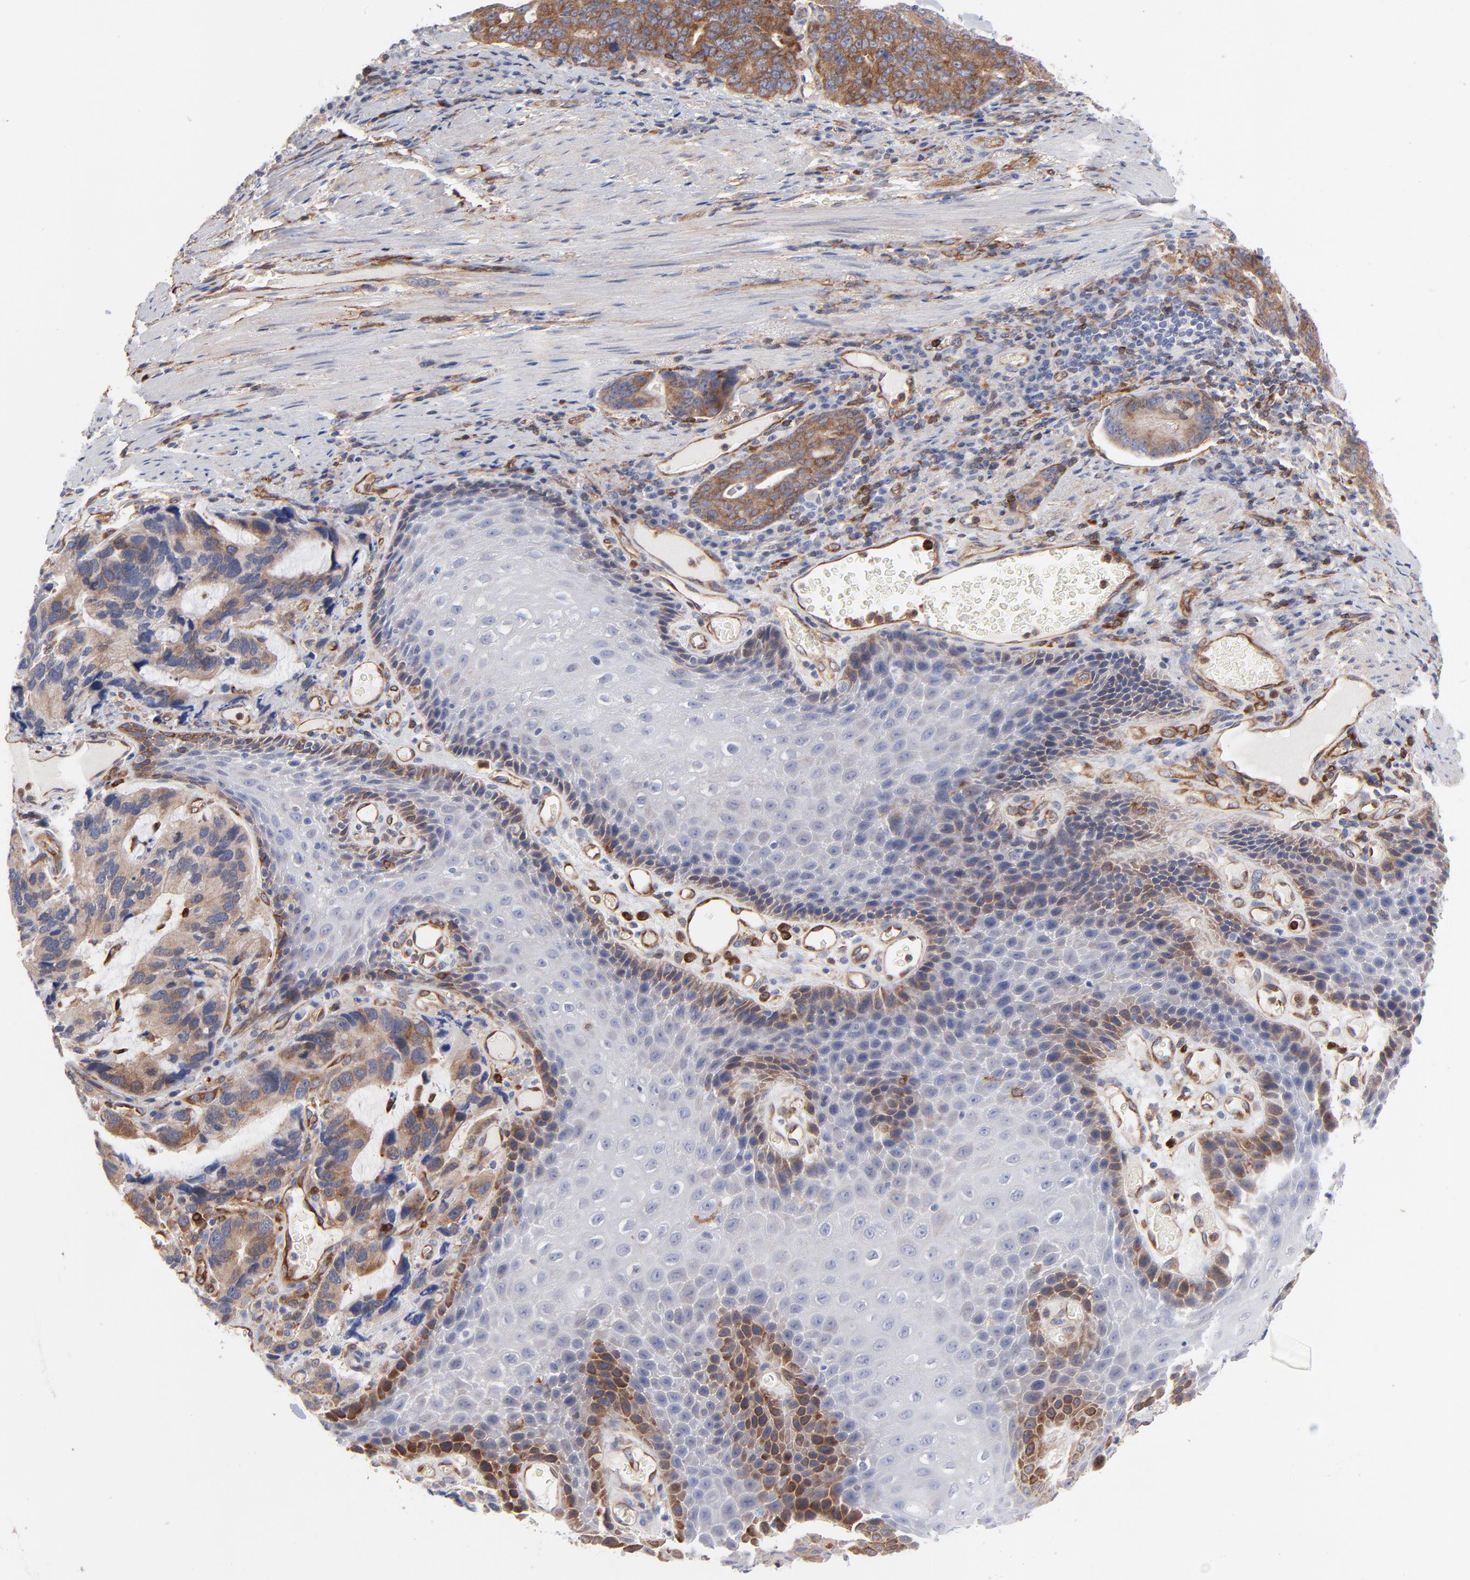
{"staining": {"intensity": "moderate", "quantity": ">75%", "location": "cytoplasmic/membranous"}, "tissue": "stomach cancer", "cell_type": "Tumor cells", "image_type": "cancer", "snomed": [{"axis": "morphology", "description": "Adenocarcinoma, NOS"}, {"axis": "topography", "description": "Esophagus"}, {"axis": "topography", "description": "Stomach"}], "caption": "A medium amount of moderate cytoplasmic/membranous expression is appreciated in about >75% of tumor cells in stomach cancer tissue. (brown staining indicates protein expression, while blue staining denotes nuclei).", "gene": "PXN", "patient": {"sex": "male", "age": 74}}